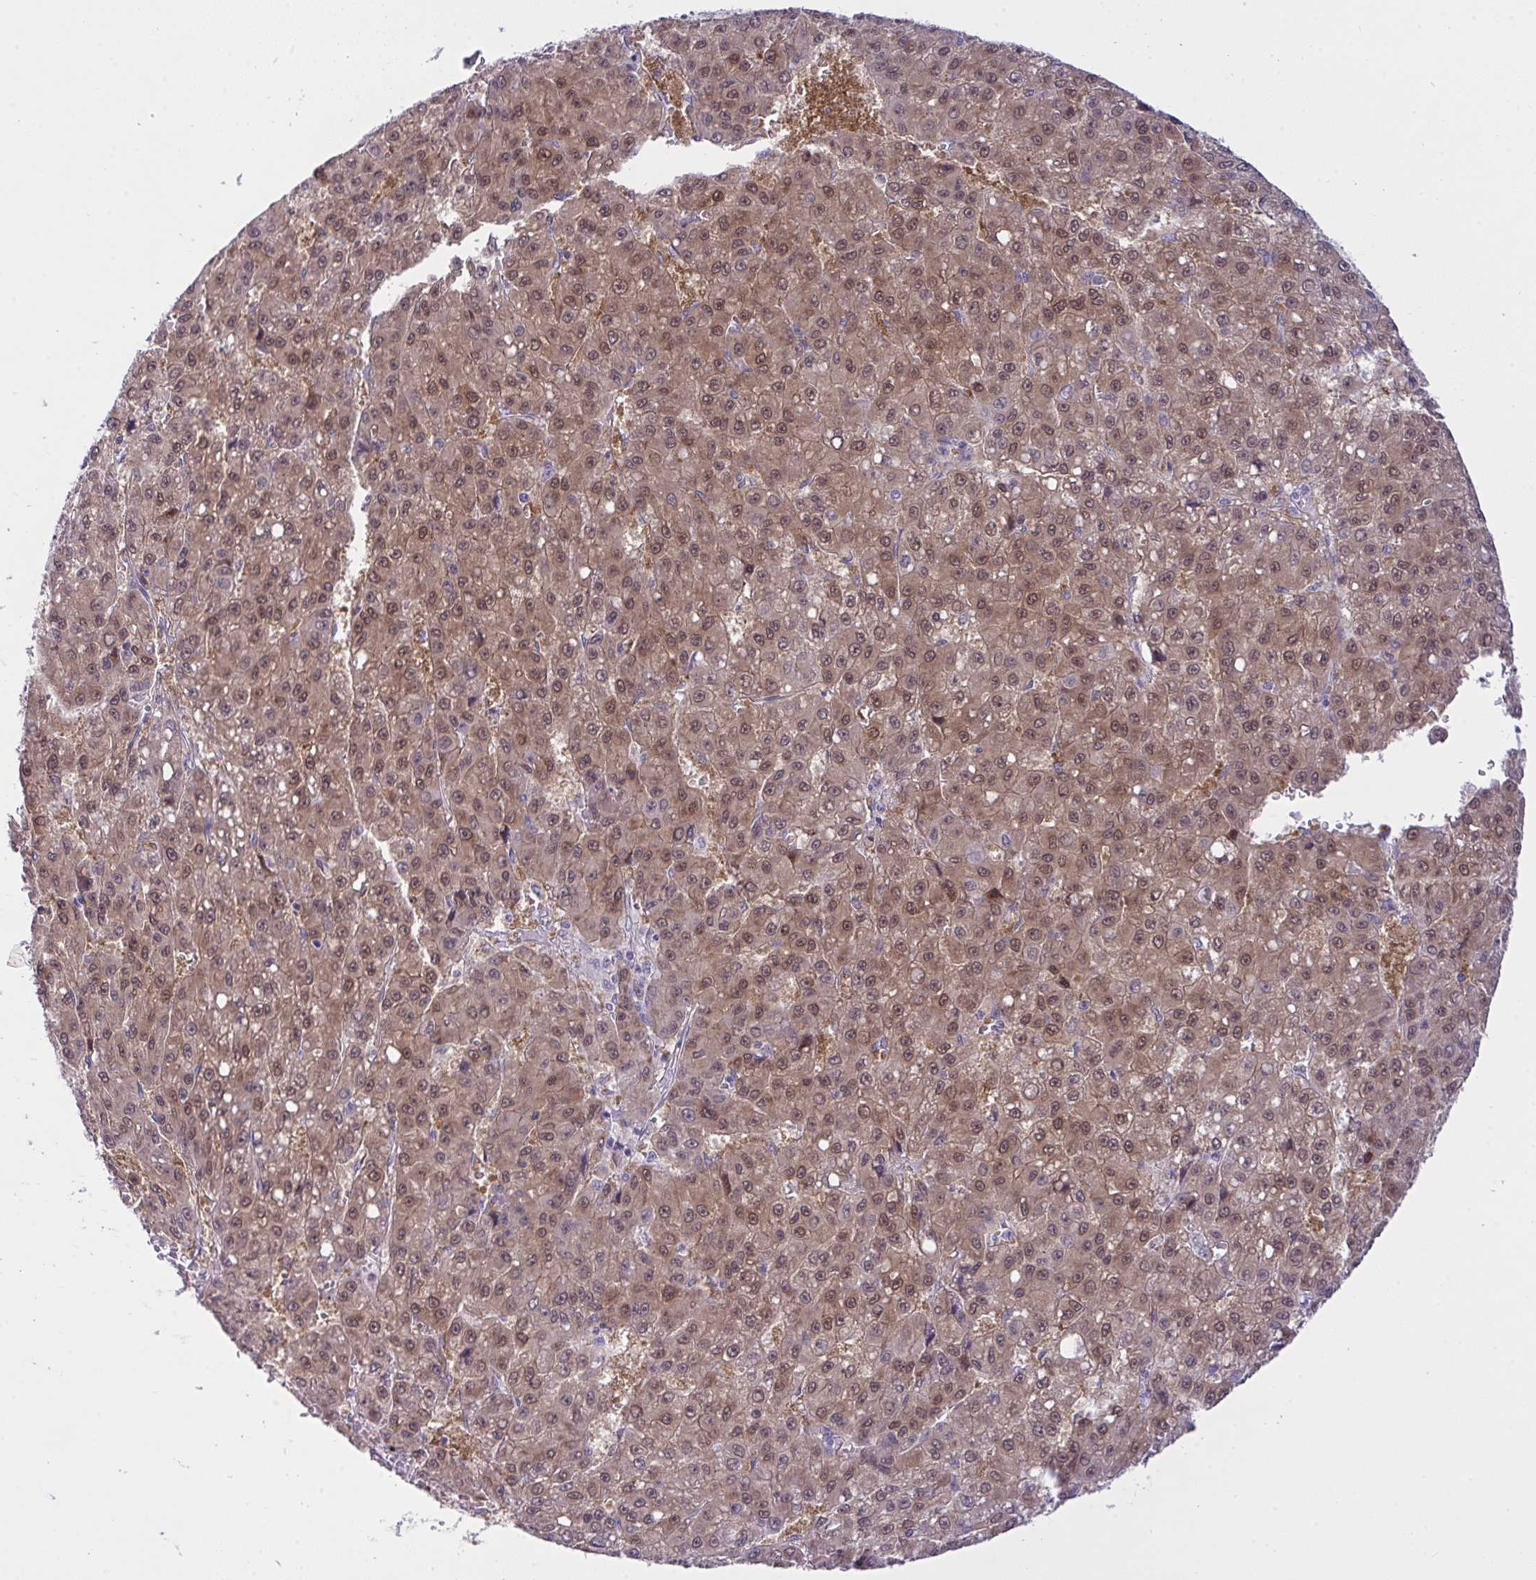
{"staining": {"intensity": "moderate", "quantity": ">75%", "location": "cytoplasmic/membranous,nuclear"}, "tissue": "liver cancer", "cell_type": "Tumor cells", "image_type": "cancer", "snomed": [{"axis": "morphology", "description": "Carcinoma, Hepatocellular, NOS"}, {"axis": "topography", "description": "Liver"}], "caption": "Tumor cells demonstrate medium levels of moderate cytoplasmic/membranous and nuclear staining in about >75% of cells in human liver cancer (hepatocellular carcinoma).", "gene": "HOXD12", "patient": {"sex": "male", "age": 70}}